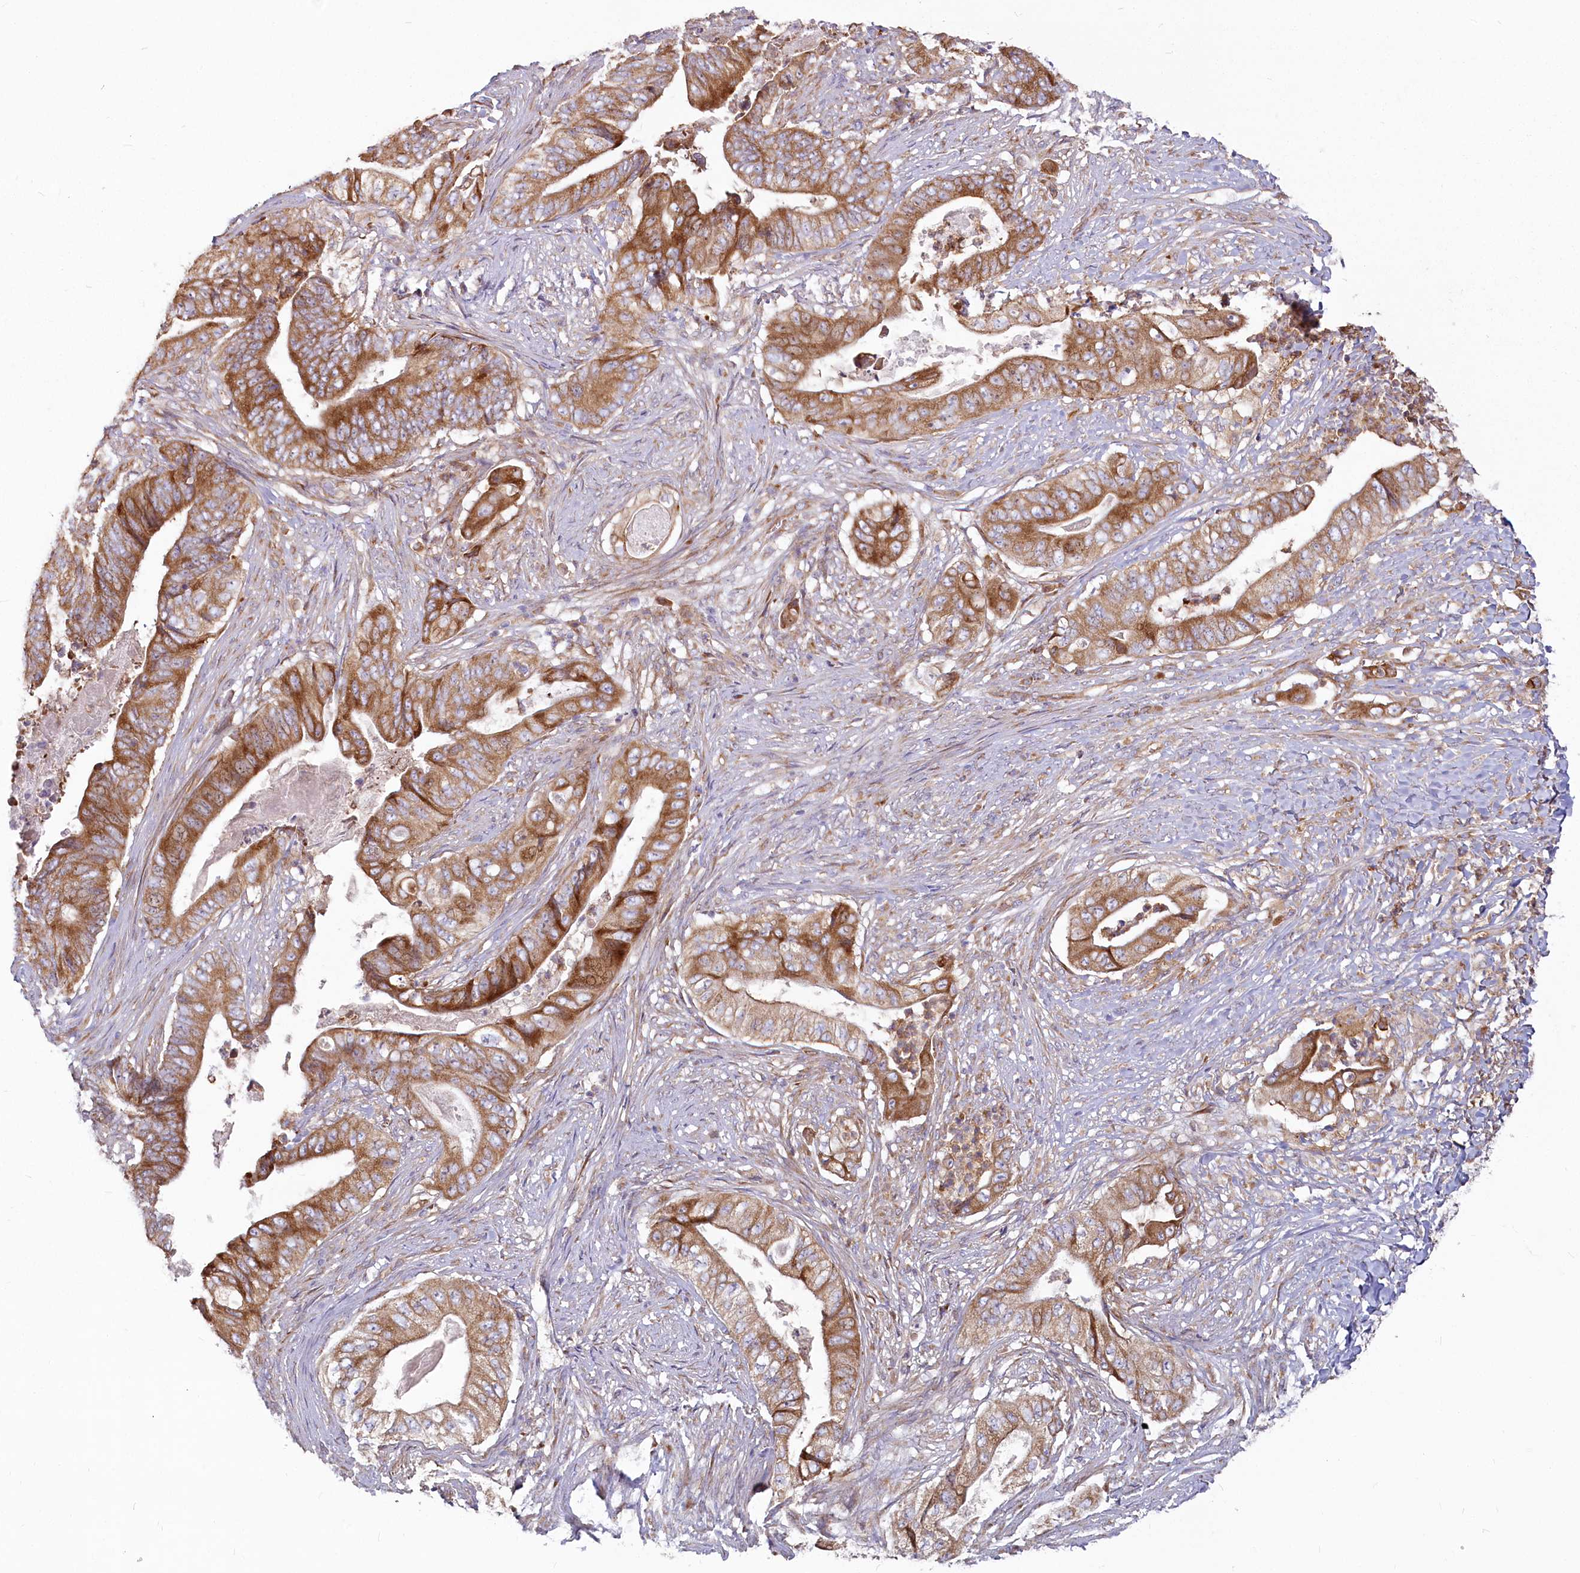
{"staining": {"intensity": "moderate", "quantity": ">75%", "location": "cytoplasmic/membranous"}, "tissue": "stomach cancer", "cell_type": "Tumor cells", "image_type": "cancer", "snomed": [{"axis": "morphology", "description": "Adenocarcinoma, NOS"}, {"axis": "topography", "description": "Stomach"}], "caption": "A micrograph of human adenocarcinoma (stomach) stained for a protein demonstrates moderate cytoplasmic/membranous brown staining in tumor cells.", "gene": "HARS2", "patient": {"sex": "female", "age": 73}}